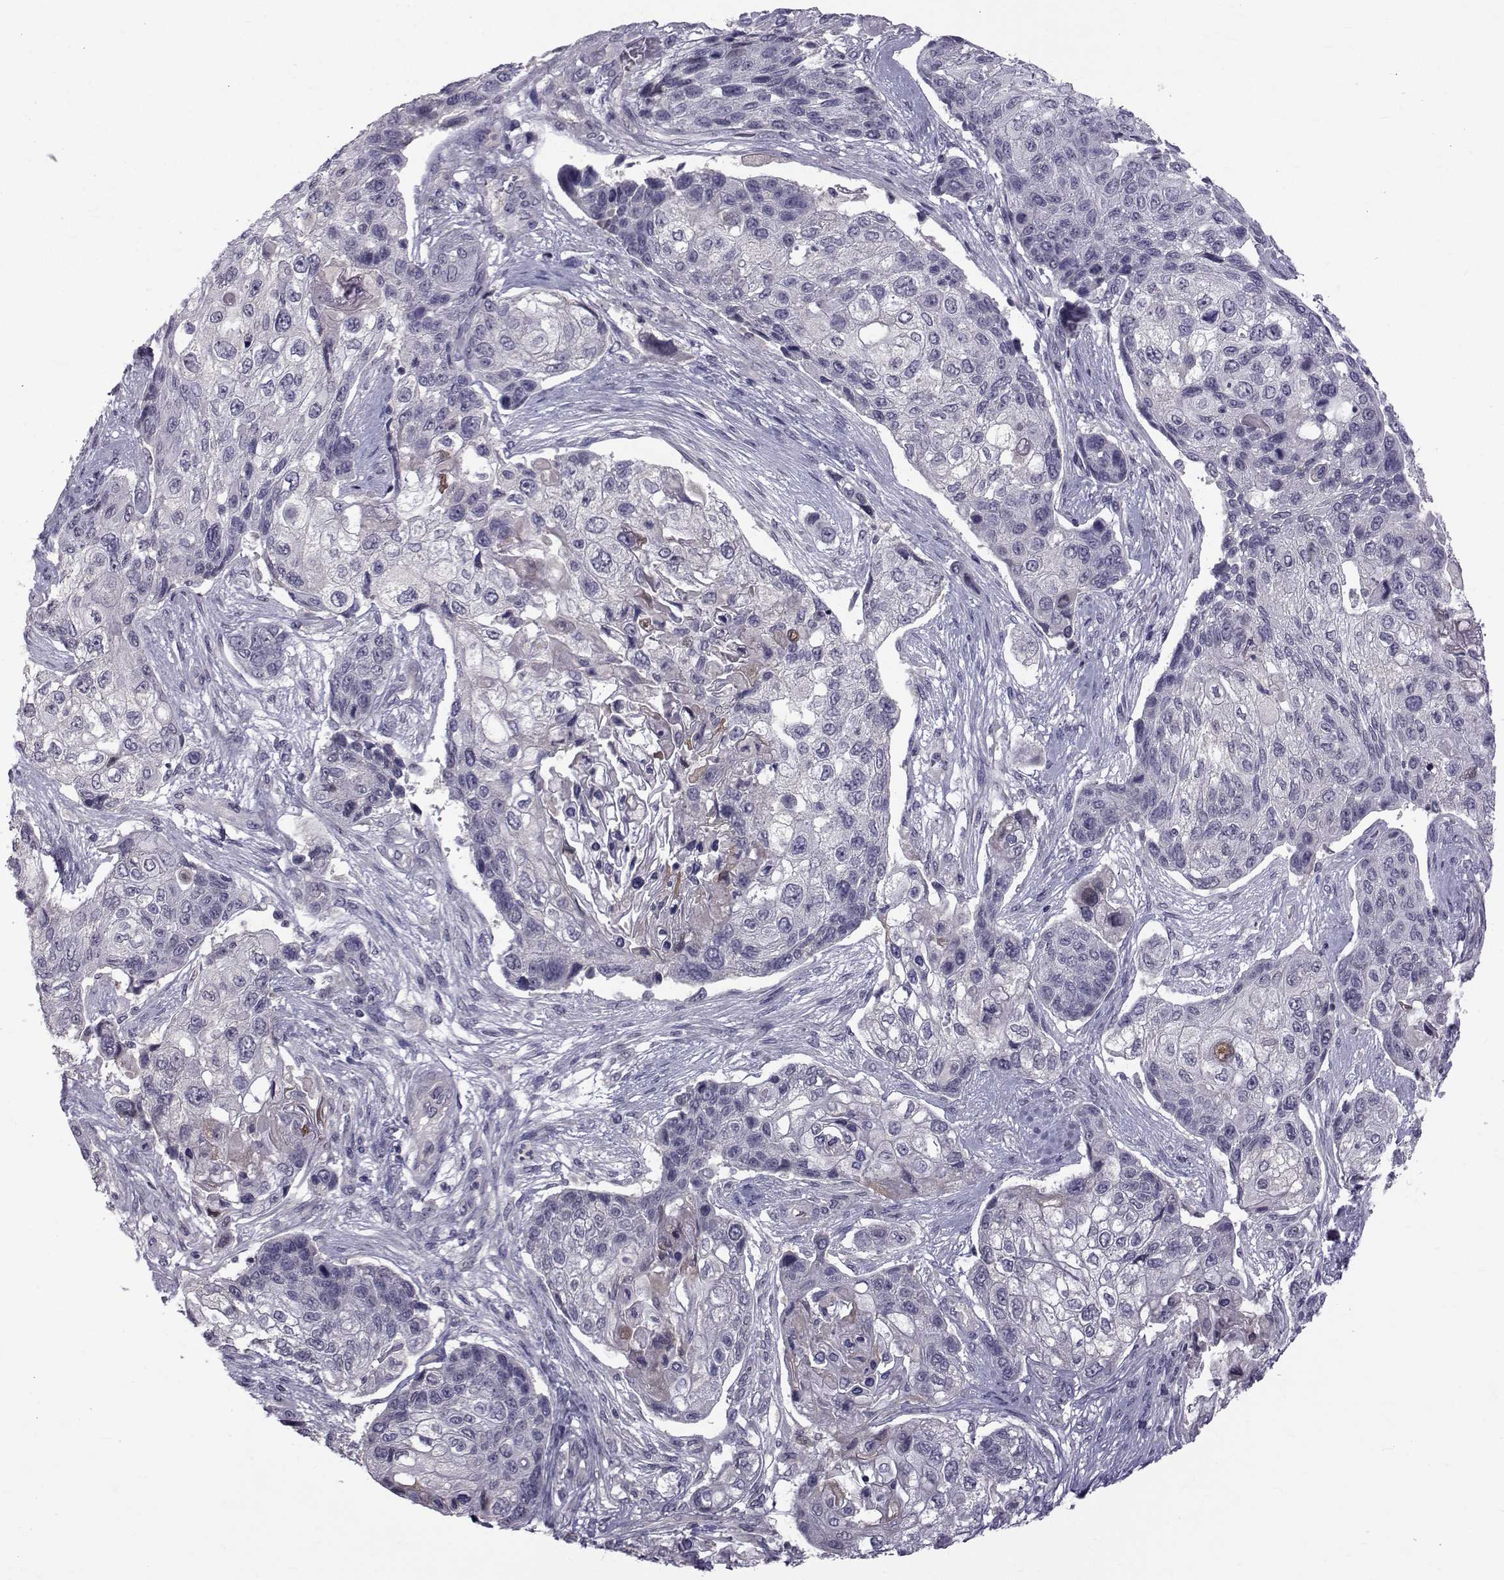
{"staining": {"intensity": "negative", "quantity": "none", "location": "none"}, "tissue": "lung cancer", "cell_type": "Tumor cells", "image_type": "cancer", "snomed": [{"axis": "morphology", "description": "Squamous cell carcinoma, NOS"}, {"axis": "topography", "description": "Lung"}], "caption": "DAB immunohistochemical staining of squamous cell carcinoma (lung) exhibits no significant staining in tumor cells.", "gene": "TNFRSF11B", "patient": {"sex": "male", "age": 69}}